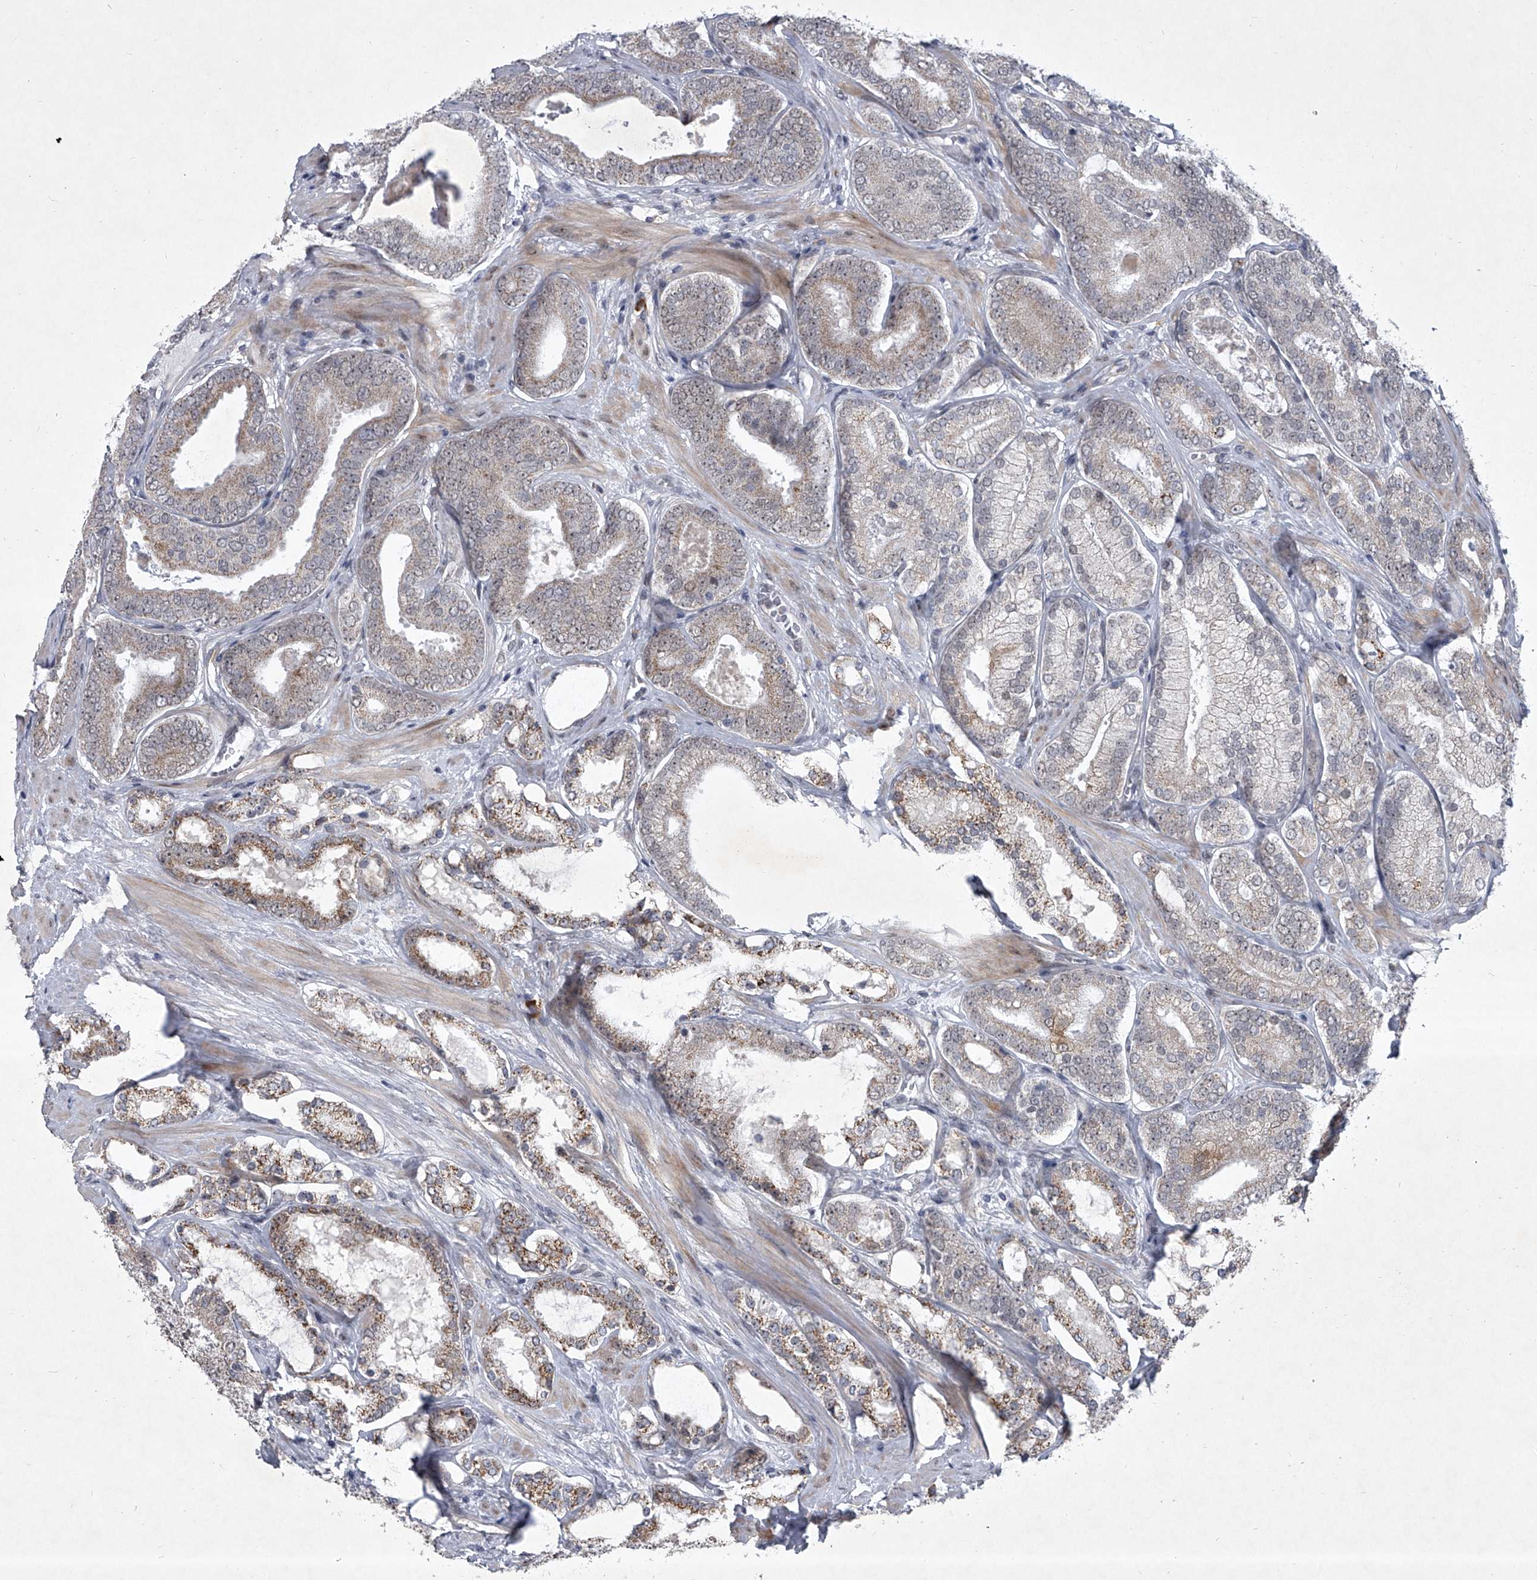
{"staining": {"intensity": "moderate", "quantity": "25%-75%", "location": "cytoplasmic/membranous"}, "tissue": "prostate cancer", "cell_type": "Tumor cells", "image_type": "cancer", "snomed": [{"axis": "morphology", "description": "Adenocarcinoma, High grade"}, {"axis": "topography", "description": "Prostate"}], "caption": "Brown immunohistochemical staining in high-grade adenocarcinoma (prostate) exhibits moderate cytoplasmic/membranous staining in about 25%-75% of tumor cells.", "gene": "MLLT1", "patient": {"sex": "male", "age": 60}}